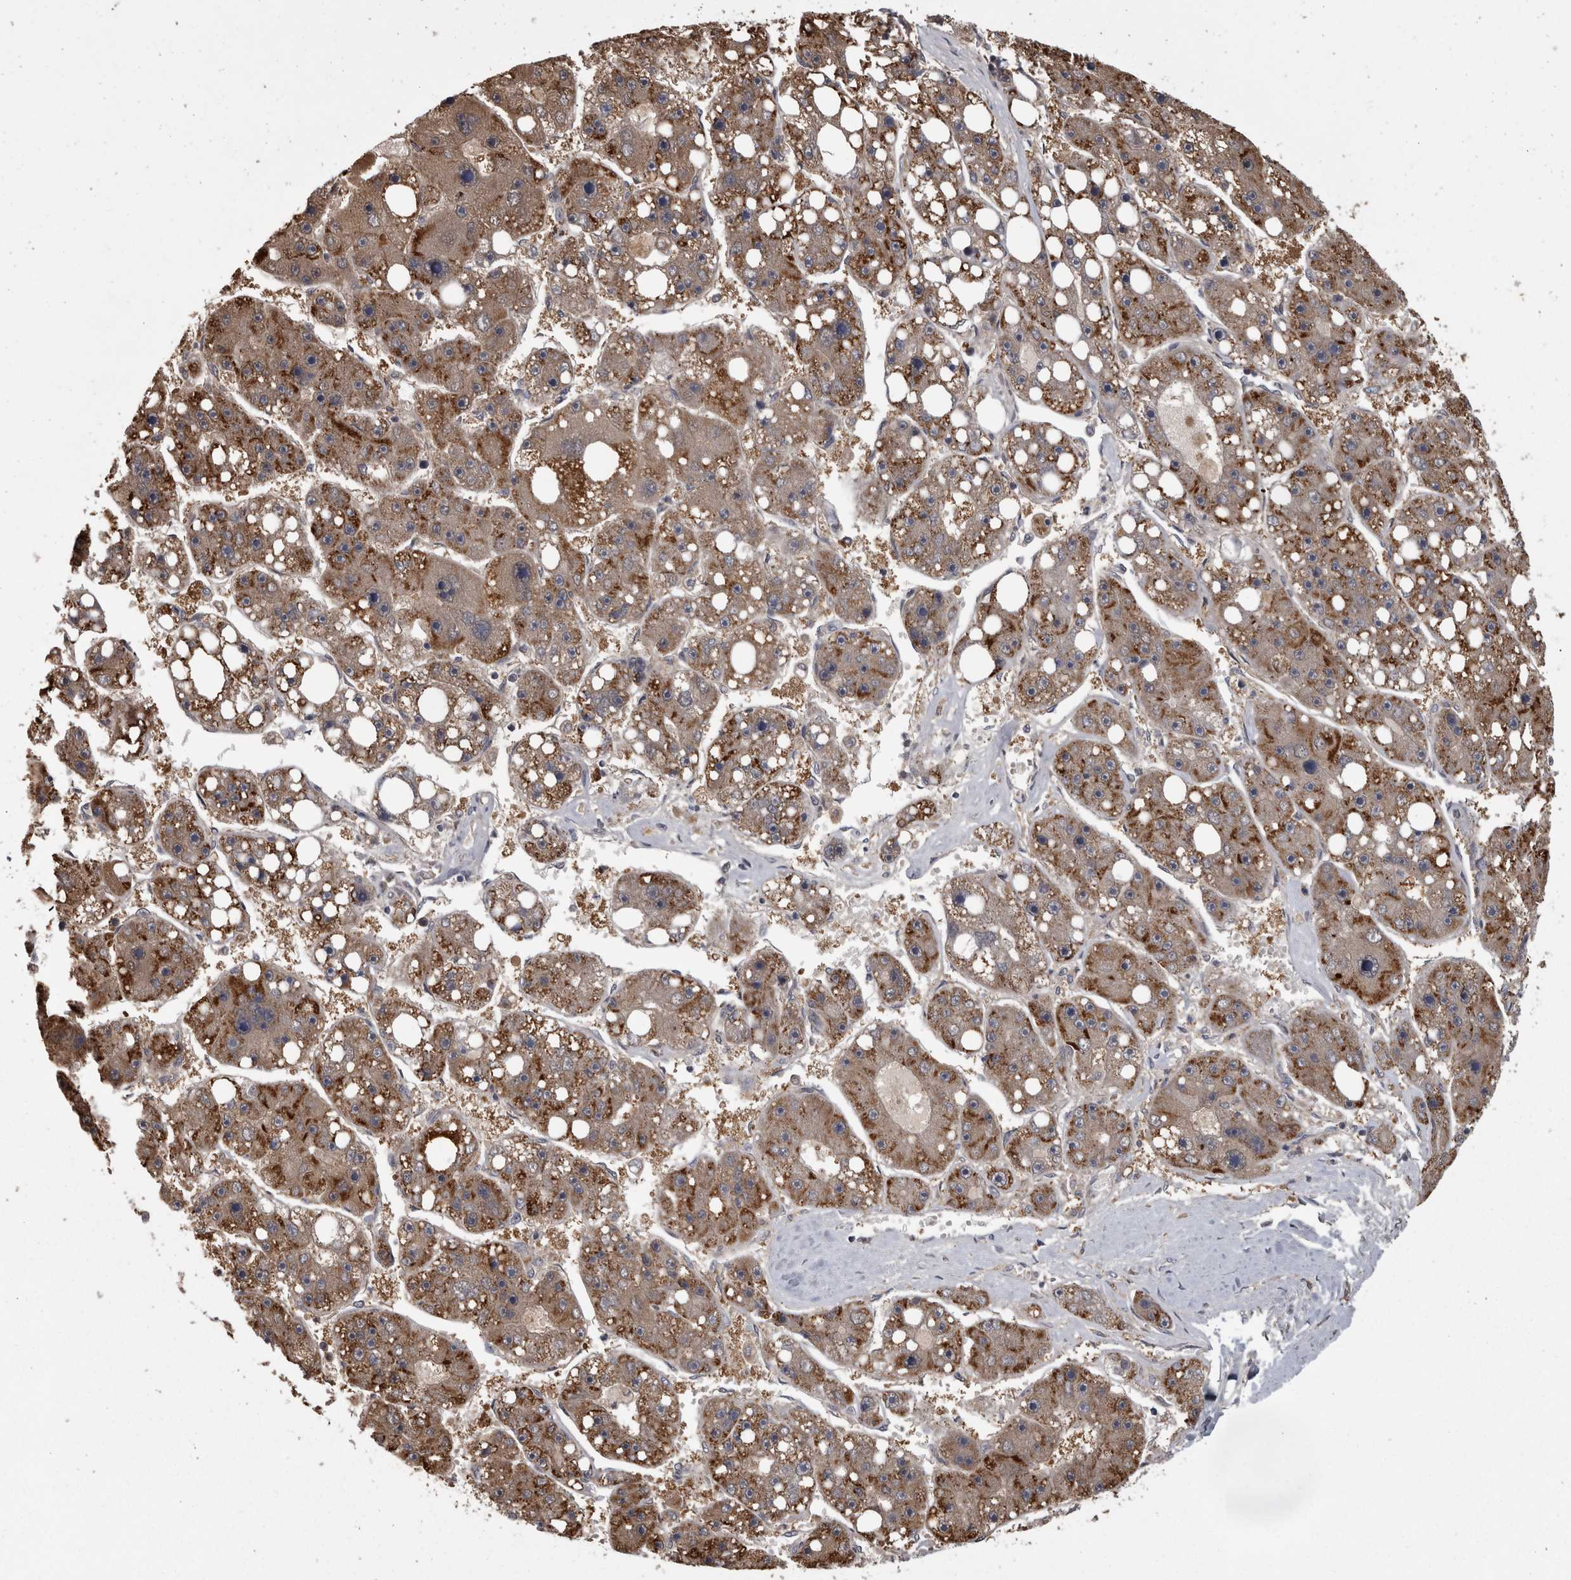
{"staining": {"intensity": "moderate", "quantity": ">75%", "location": "cytoplasmic/membranous"}, "tissue": "liver cancer", "cell_type": "Tumor cells", "image_type": "cancer", "snomed": [{"axis": "morphology", "description": "Carcinoma, Hepatocellular, NOS"}, {"axis": "topography", "description": "Liver"}], "caption": "Approximately >75% of tumor cells in hepatocellular carcinoma (liver) exhibit moderate cytoplasmic/membranous protein positivity as visualized by brown immunohistochemical staining.", "gene": "APRT", "patient": {"sex": "female", "age": 61}}